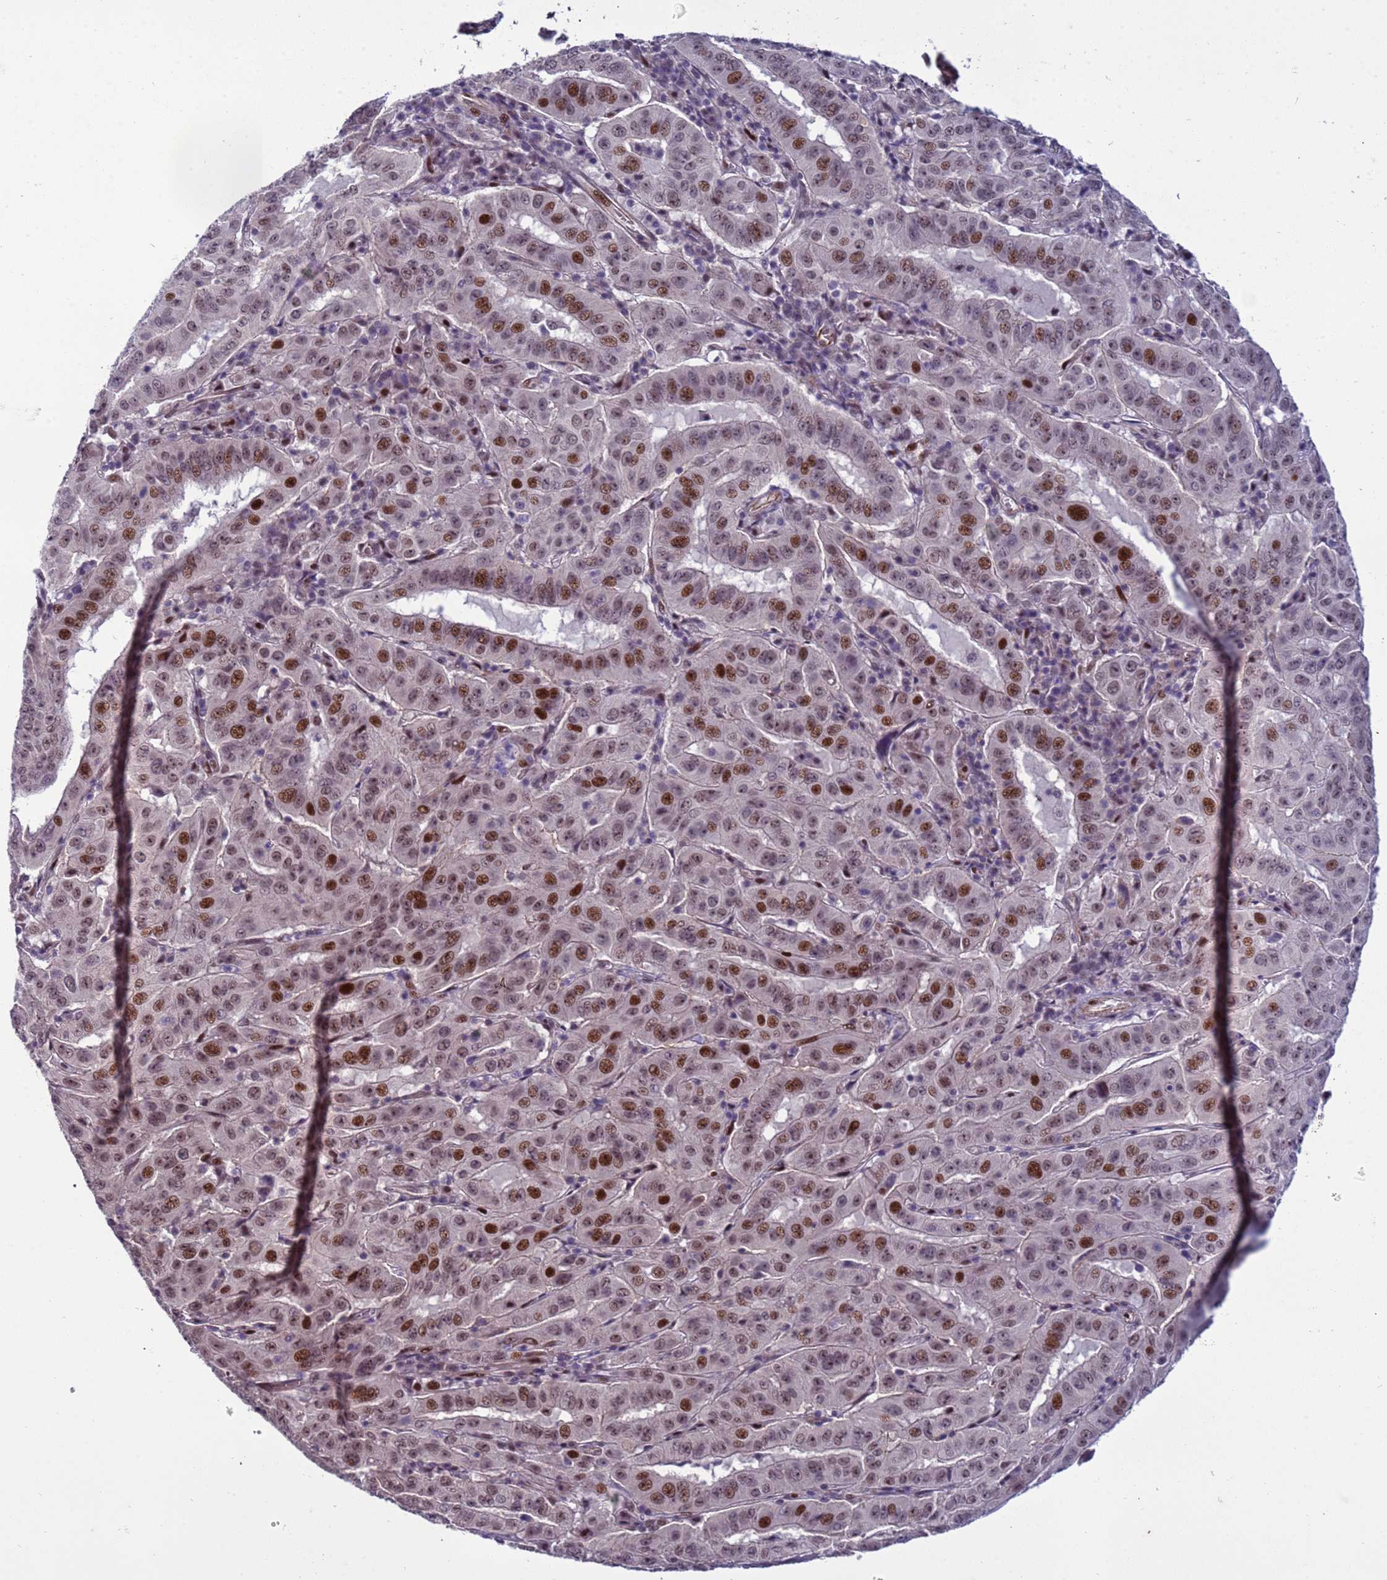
{"staining": {"intensity": "moderate", "quantity": "25%-75%", "location": "nuclear"}, "tissue": "pancreatic cancer", "cell_type": "Tumor cells", "image_type": "cancer", "snomed": [{"axis": "morphology", "description": "Adenocarcinoma, NOS"}, {"axis": "topography", "description": "Pancreas"}], "caption": "Immunohistochemical staining of pancreatic cancer (adenocarcinoma) displays moderate nuclear protein positivity in about 25%-75% of tumor cells. (DAB (3,3'-diaminobenzidine) IHC with brightfield microscopy, high magnification).", "gene": "SHC3", "patient": {"sex": "male", "age": 63}}